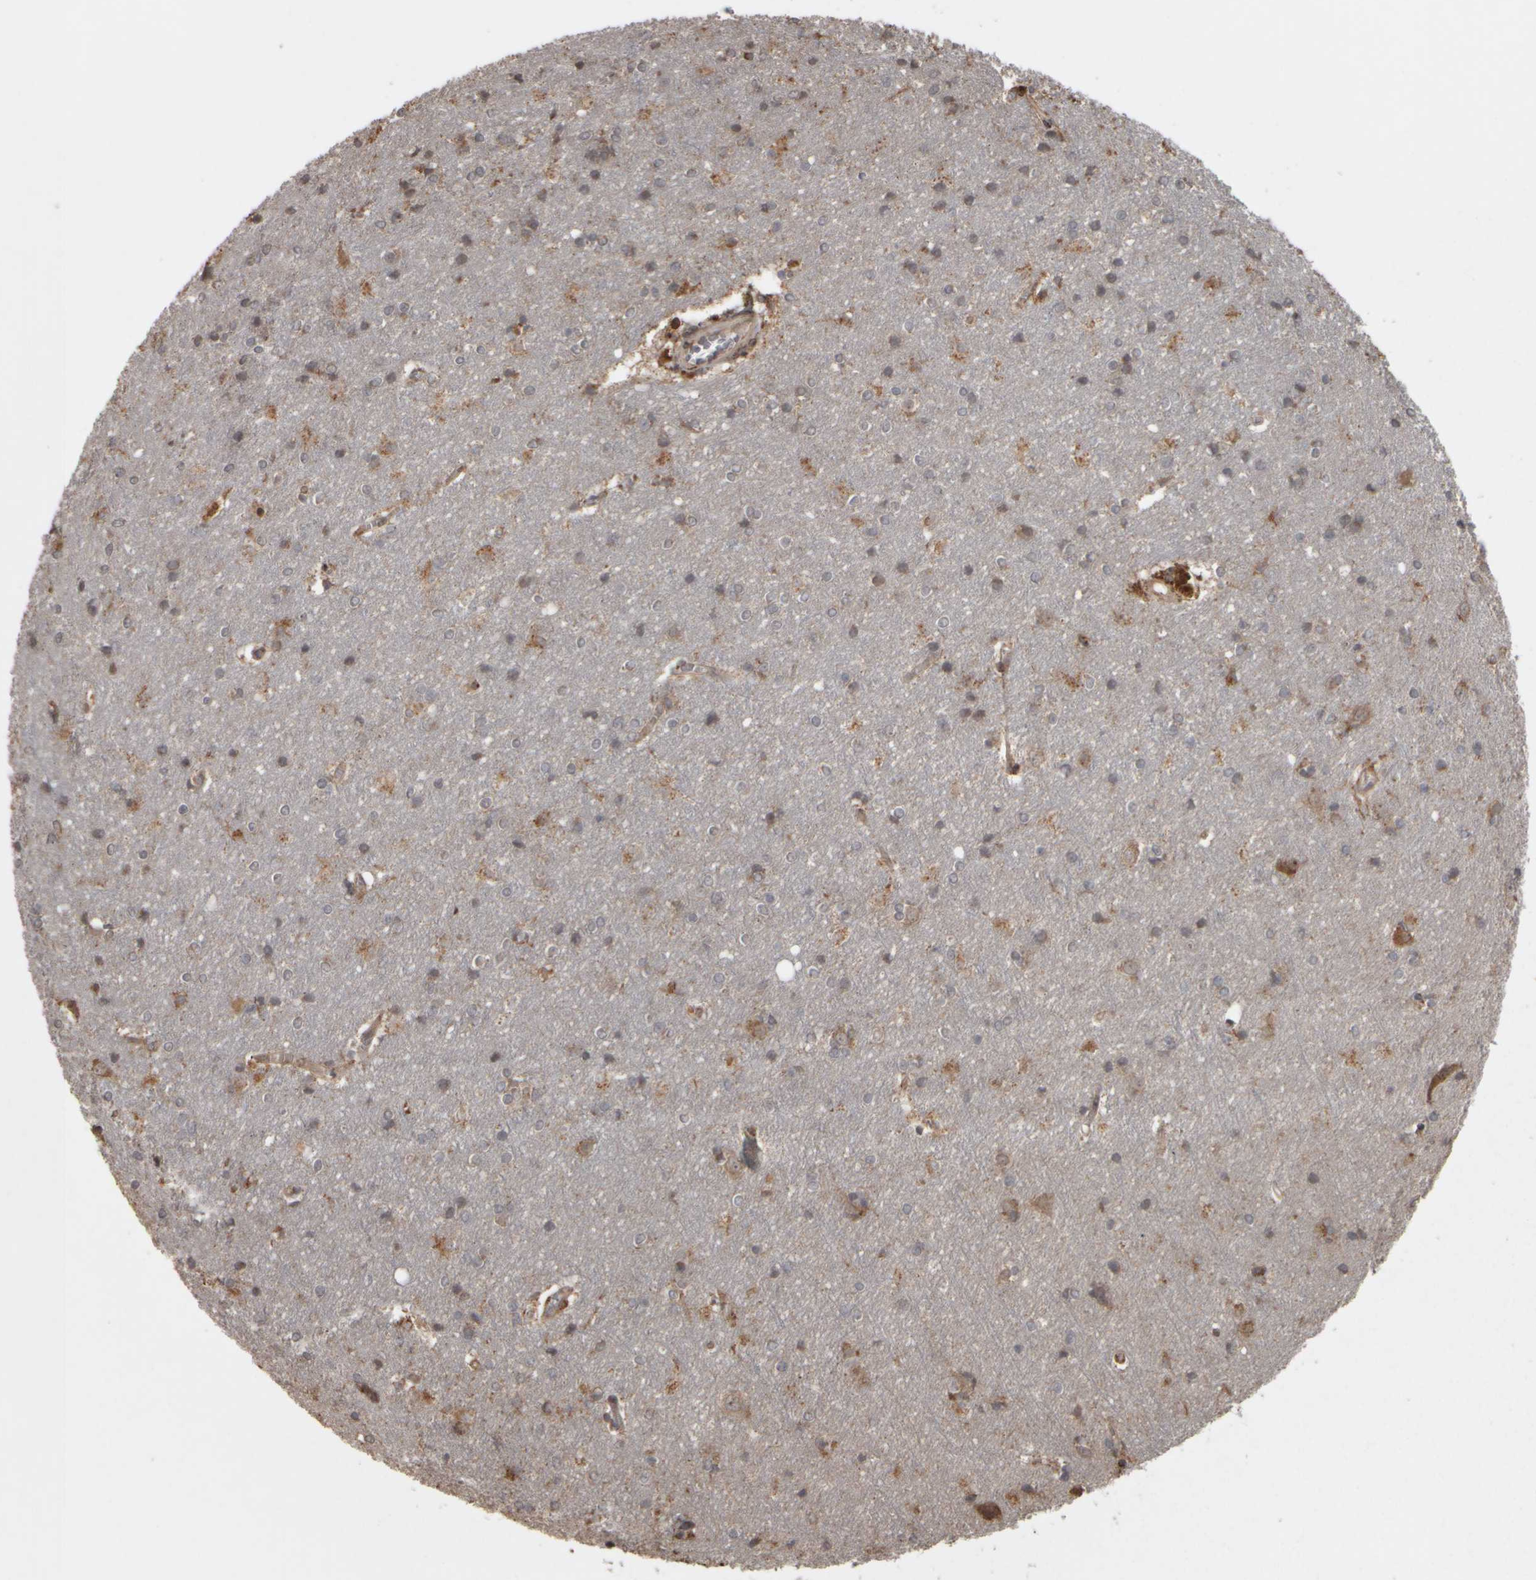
{"staining": {"intensity": "moderate", "quantity": ">75%", "location": "cytoplasmic/membranous"}, "tissue": "cerebral cortex", "cell_type": "Endothelial cells", "image_type": "normal", "snomed": [{"axis": "morphology", "description": "Normal tissue, NOS"}, {"axis": "topography", "description": "Cerebral cortex"}], "caption": "This micrograph shows IHC staining of unremarkable cerebral cortex, with medium moderate cytoplasmic/membranous positivity in about >75% of endothelial cells.", "gene": "AGBL3", "patient": {"sex": "male", "age": 54}}